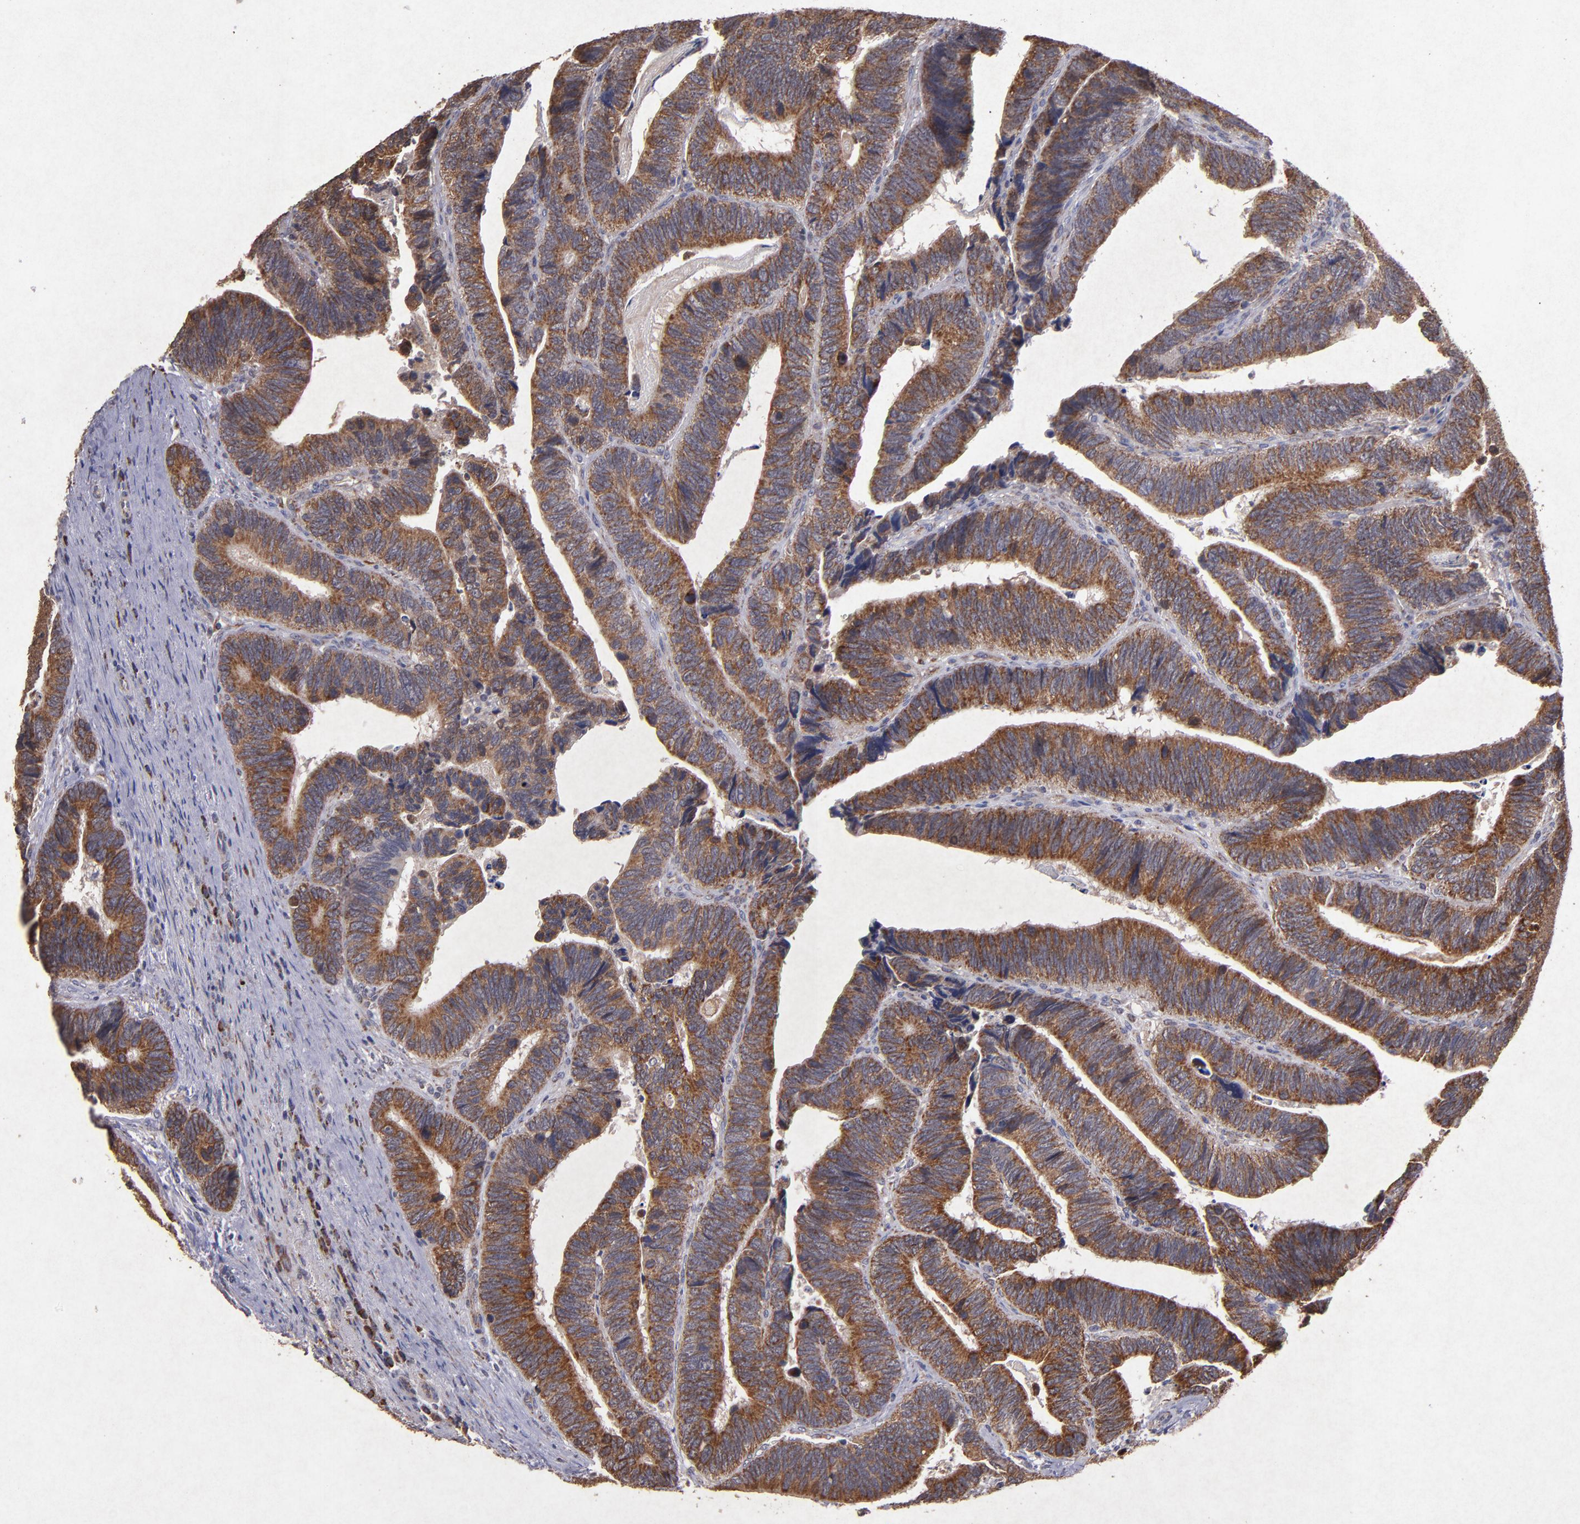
{"staining": {"intensity": "strong", "quantity": ">75%", "location": "cytoplasmic/membranous"}, "tissue": "colorectal cancer", "cell_type": "Tumor cells", "image_type": "cancer", "snomed": [{"axis": "morphology", "description": "Adenocarcinoma, NOS"}, {"axis": "topography", "description": "Colon"}], "caption": "Adenocarcinoma (colorectal) stained for a protein (brown) reveals strong cytoplasmic/membranous positive staining in about >75% of tumor cells.", "gene": "TIMM9", "patient": {"sex": "male", "age": 72}}